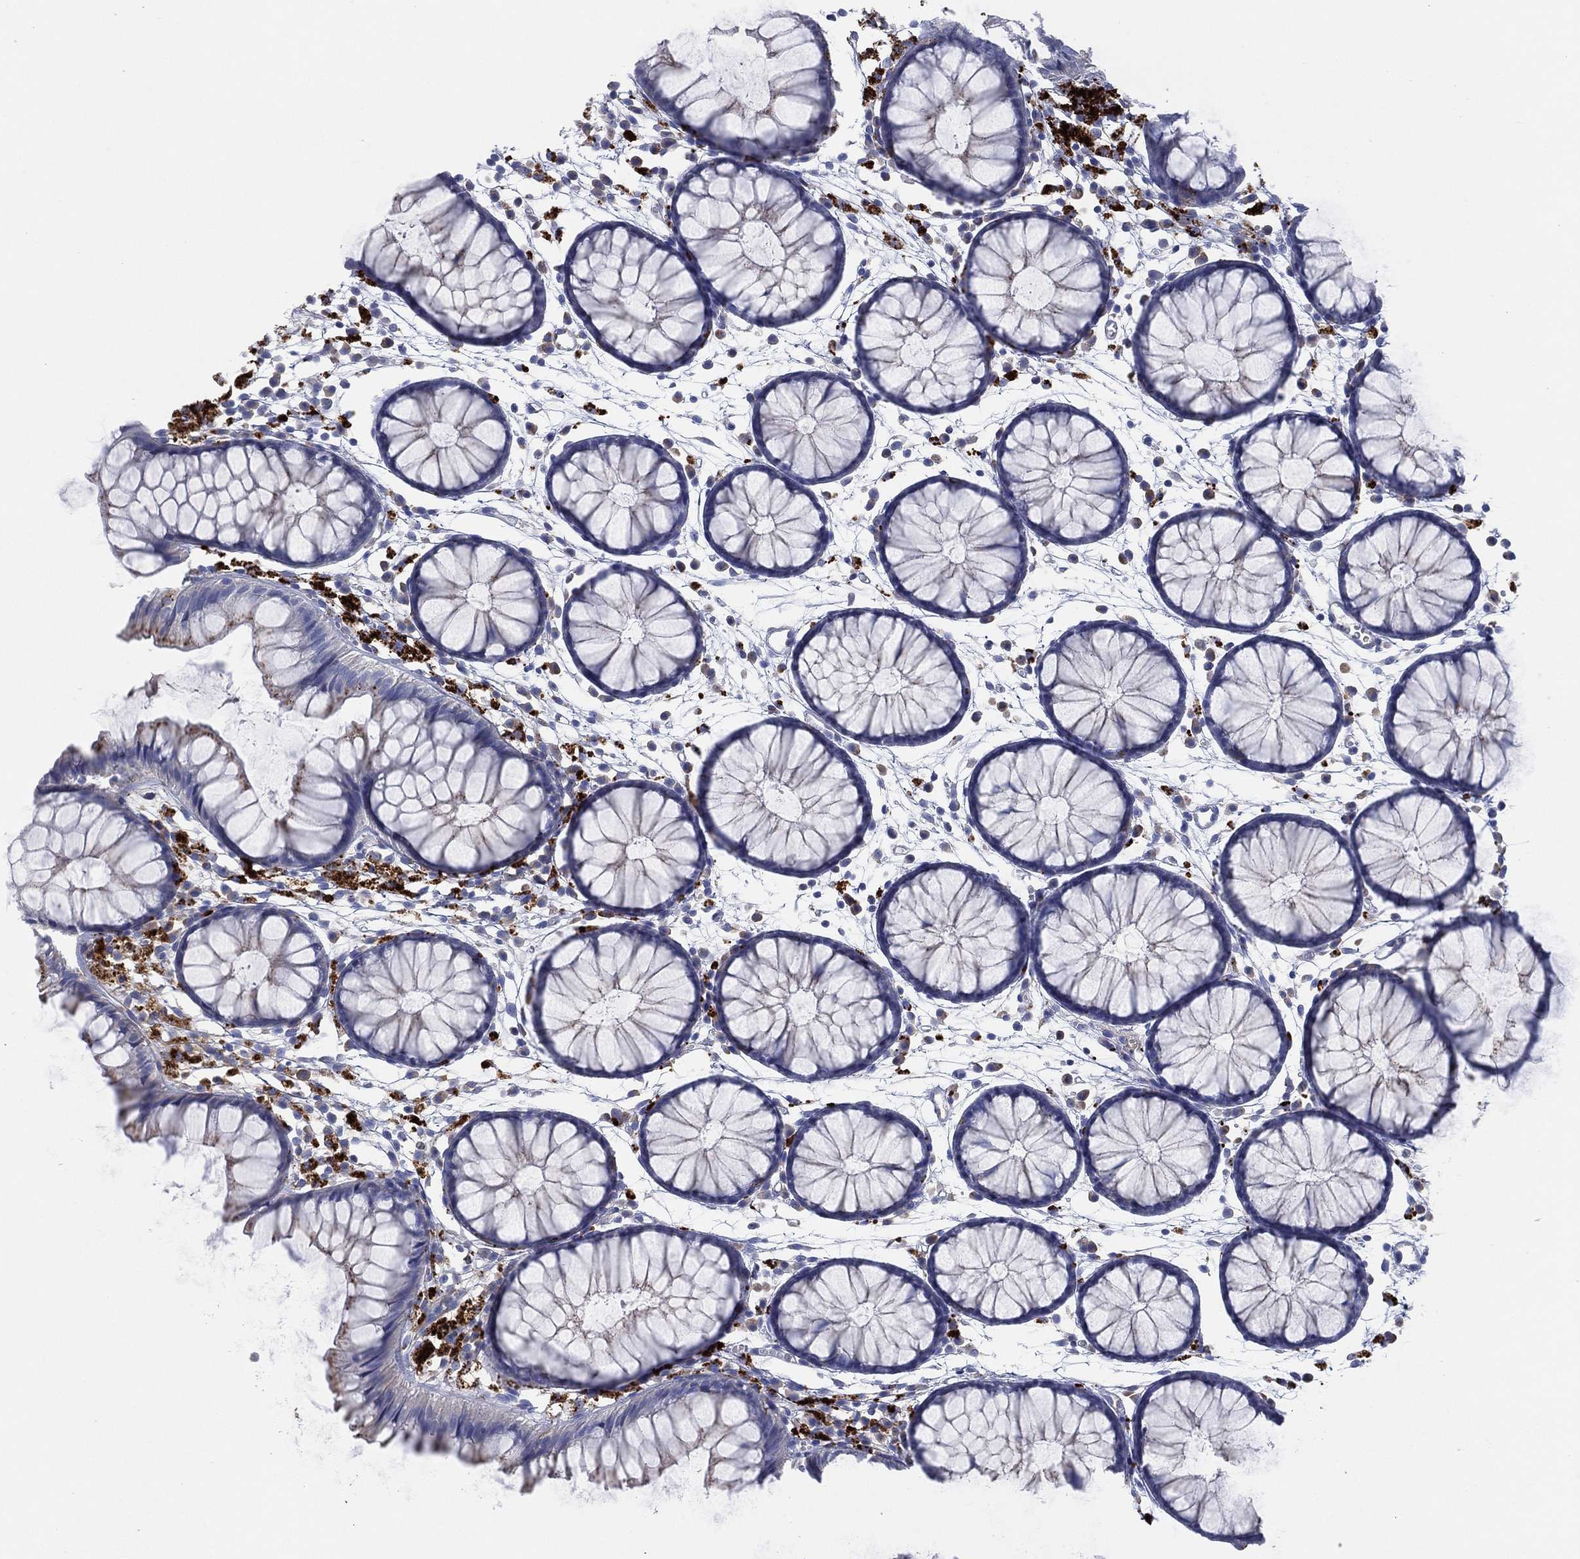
{"staining": {"intensity": "negative", "quantity": "none", "location": "none"}, "tissue": "colon", "cell_type": "Endothelial cells", "image_type": "normal", "snomed": [{"axis": "morphology", "description": "Normal tissue, NOS"}, {"axis": "morphology", "description": "Adenocarcinoma, NOS"}, {"axis": "topography", "description": "Colon"}], "caption": "Endothelial cells show no significant expression in unremarkable colon. (DAB immunohistochemistry (IHC), high magnification).", "gene": "GALNS", "patient": {"sex": "male", "age": 65}}